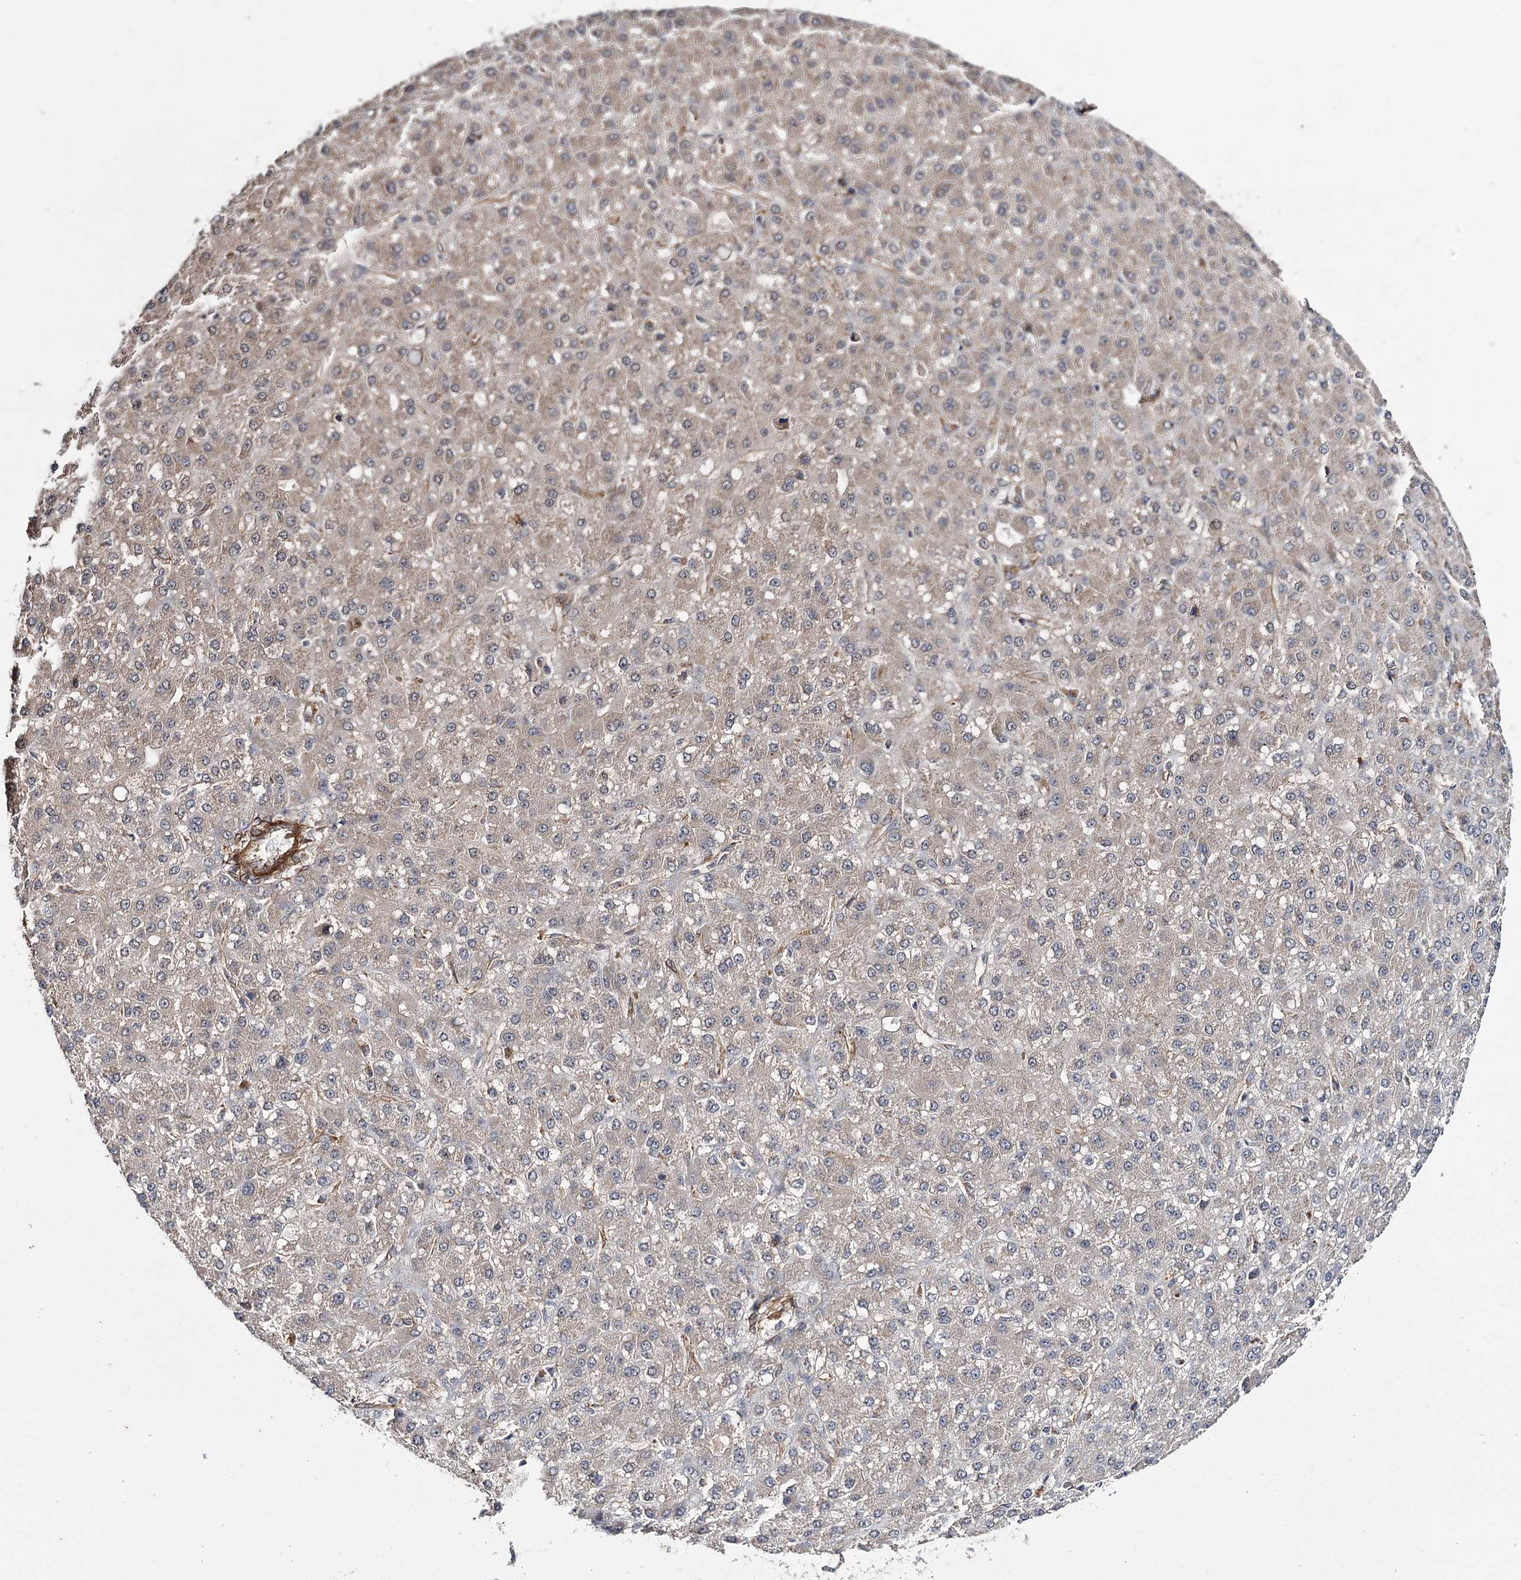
{"staining": {"intensity": "weak", "quantity": "<25%", "location": "cytoplasmic/membranous"}, "tissue": "liver cancer", "cell_type": "Tumor cells", "image_type": "cancer", "snomed": [{"axis": "morphology", "description": "Carcinoma, Hepatocellular, NOS"}, {"axis": "topography", "description": "Liver"}], "caption": "Immunohistochemical staining of human liver cancer demonstrates no significant staining in tumor cells. Nuclei are stained in blue.", "gene": "MYO1C", "patient": {"sex": "male", "age": 67}}